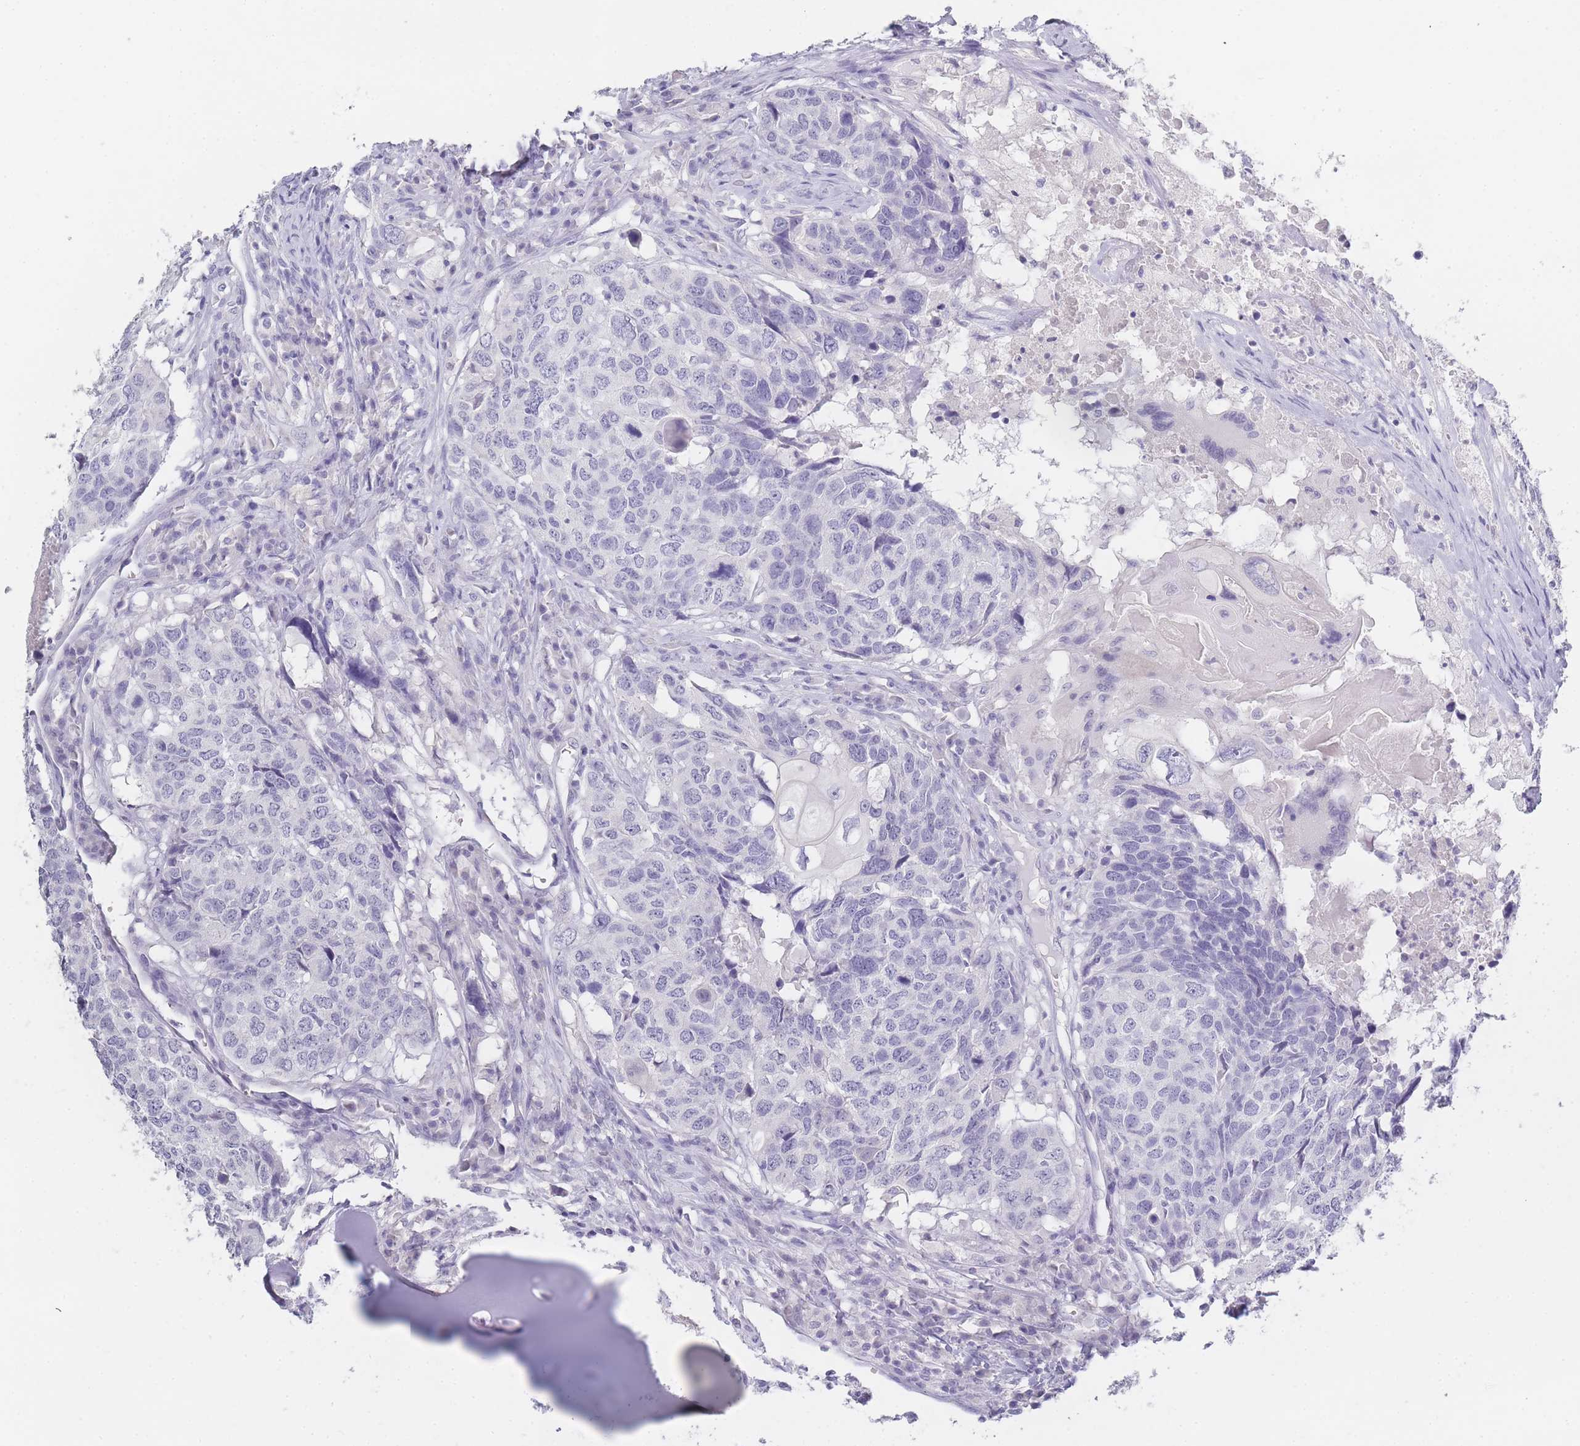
{"staining": {"intensity": "negative", "quantity": "none", "location": "none"}, "tissue": "head and neck cancer", "cell_type": "Tumor cells", "image_type": "cancer", "snomed": [{"axis": "morphology", "description": "Squamous cell carcinoma, NOS"}, {"axis": "topography", "description": "Head-Neck"}], "caption": "Immunohistochemistry of head and neck cancer exhibits no staining in tumor cells.", "gene": "INS", "patient": {"sex": "male", "age": 66}}